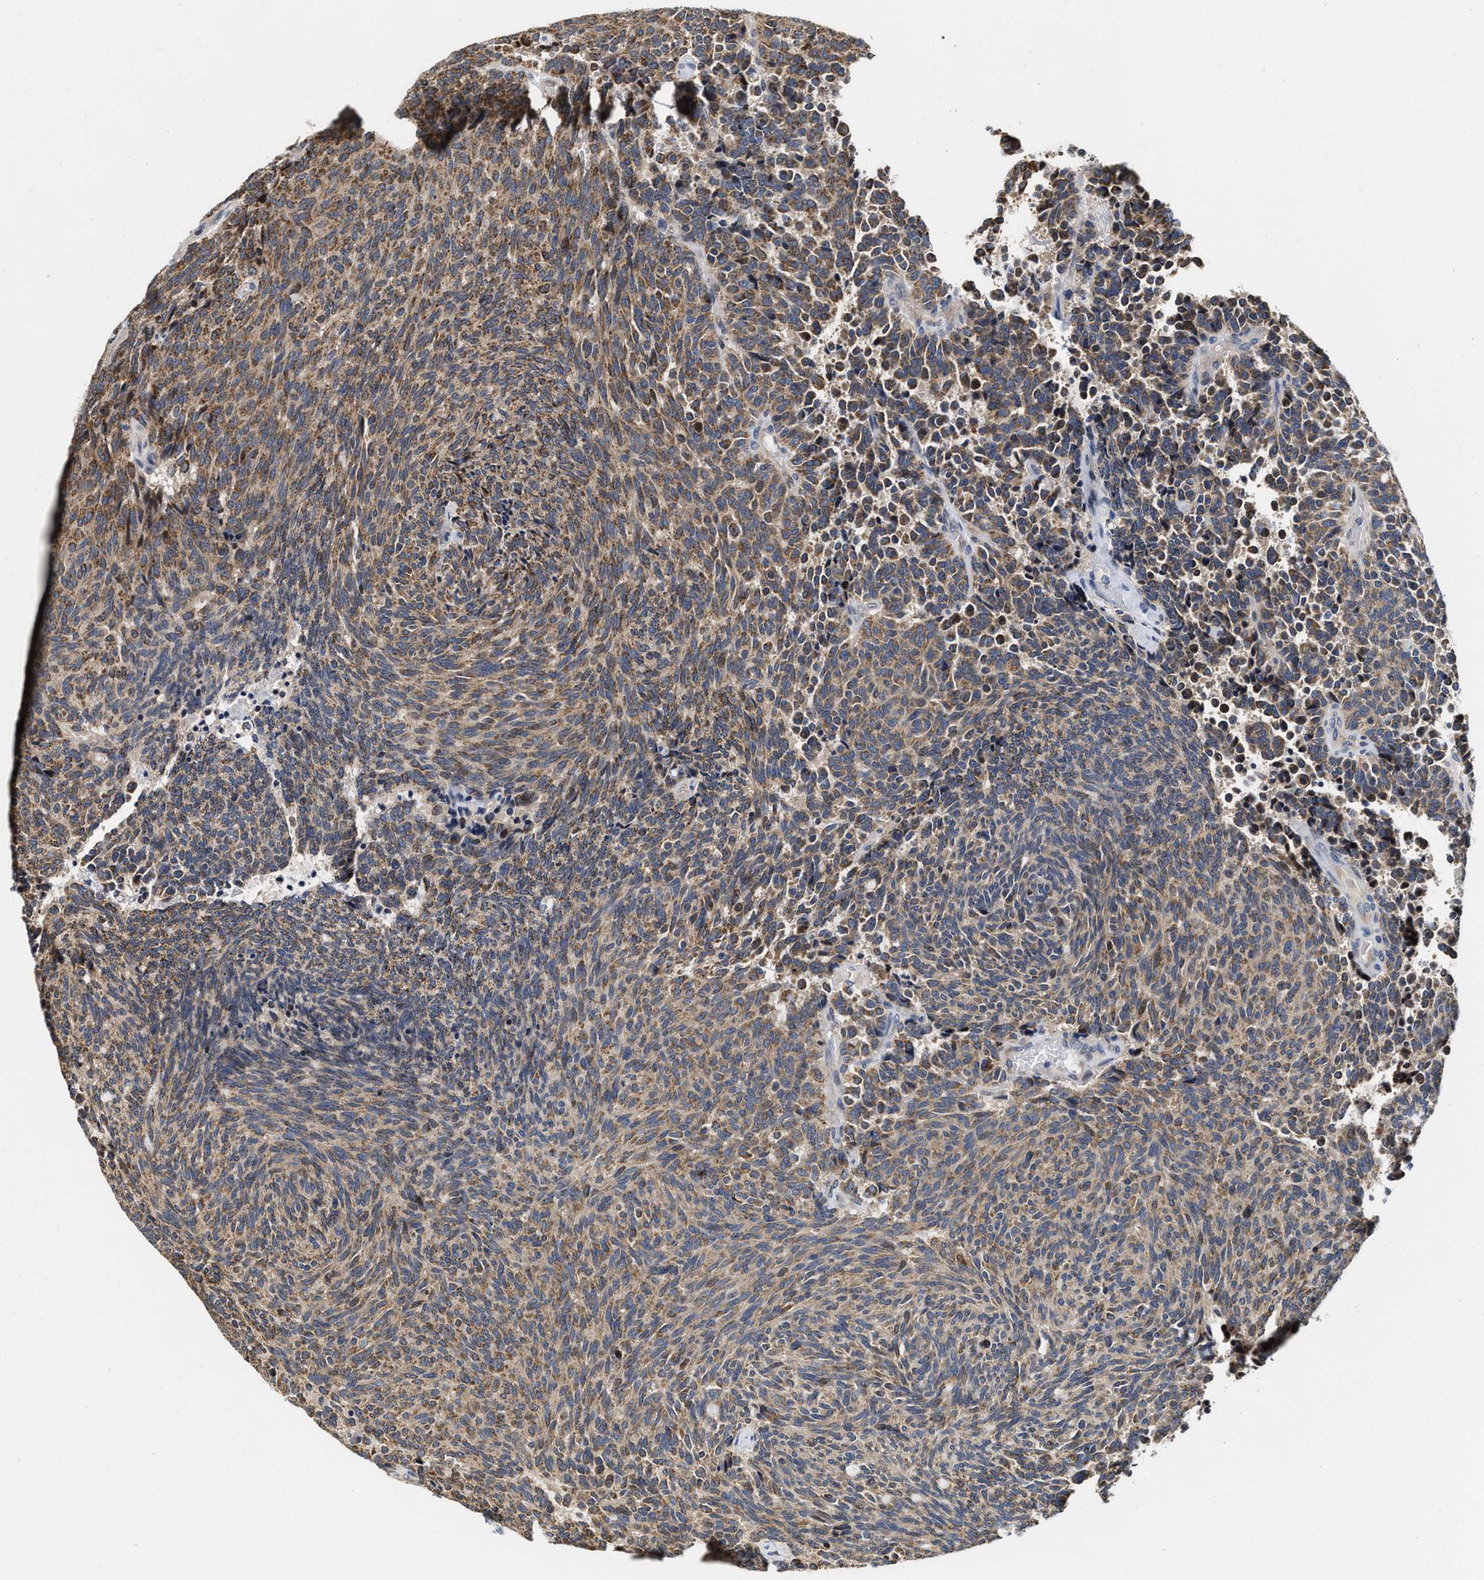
{"staining": {"intensity": "moderate", "quantity": ">75%", "location": "cytoplasmic/membranous"}, "tissue": "carcinoid", "cell_type": "Tumor cells", "image_type": "cancer", "snomed": [{"axis": "morphology", "description": "Carcinoid, malignant, NOS"}, {"axis": "topography", "description": "Pancreas"}], "caption": "A photomicrograph of human malignant carcinoid stained for a protein exhibits moderate cytoplasmic/membranous brown staining in tumor cells.", "gene": "SCYL2", "patient": {"sex": "female", "age": 54}}